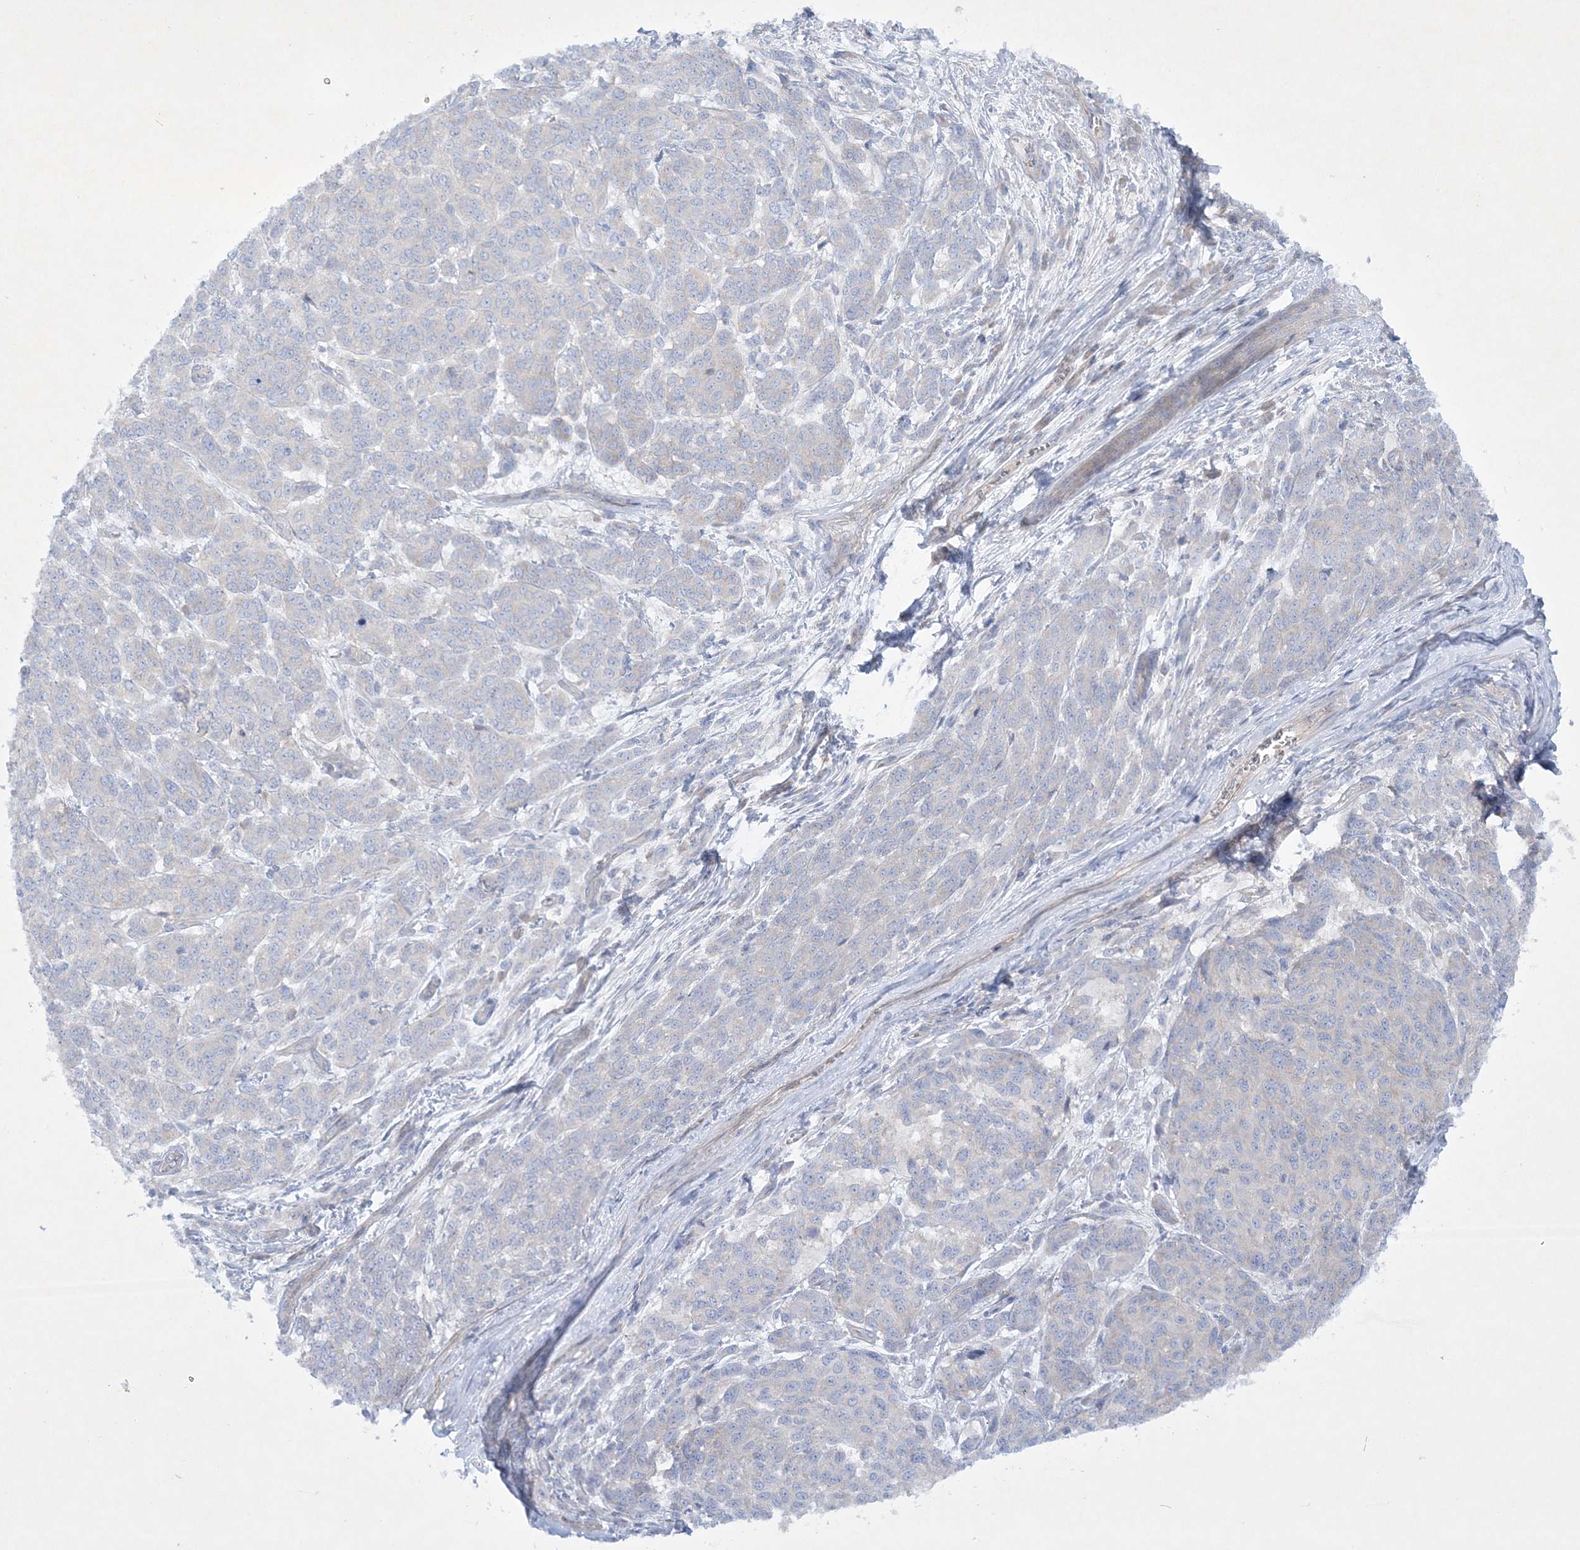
{"staining": {"intensity": "negative", "quantity": "none", "location": "none"}, "tissue": "melanoma", "cell_type": "Tumor cells", "image_type": "cancer", "snomed": [{"axis": "morphology", "description": "Malignant melanoma, NOS"}, {"axis": "topography", "description": "Skin"}], "caption": "Immunohistochemistry photomicrograph of neoplastic tissue: malignant melanoma stained with DAB (3,3'-diaminobenzidine) exhibits no significant protein expression in tumor cells.", "gene": "FARSB", "patient": {"sex": "male", "age": 49}}